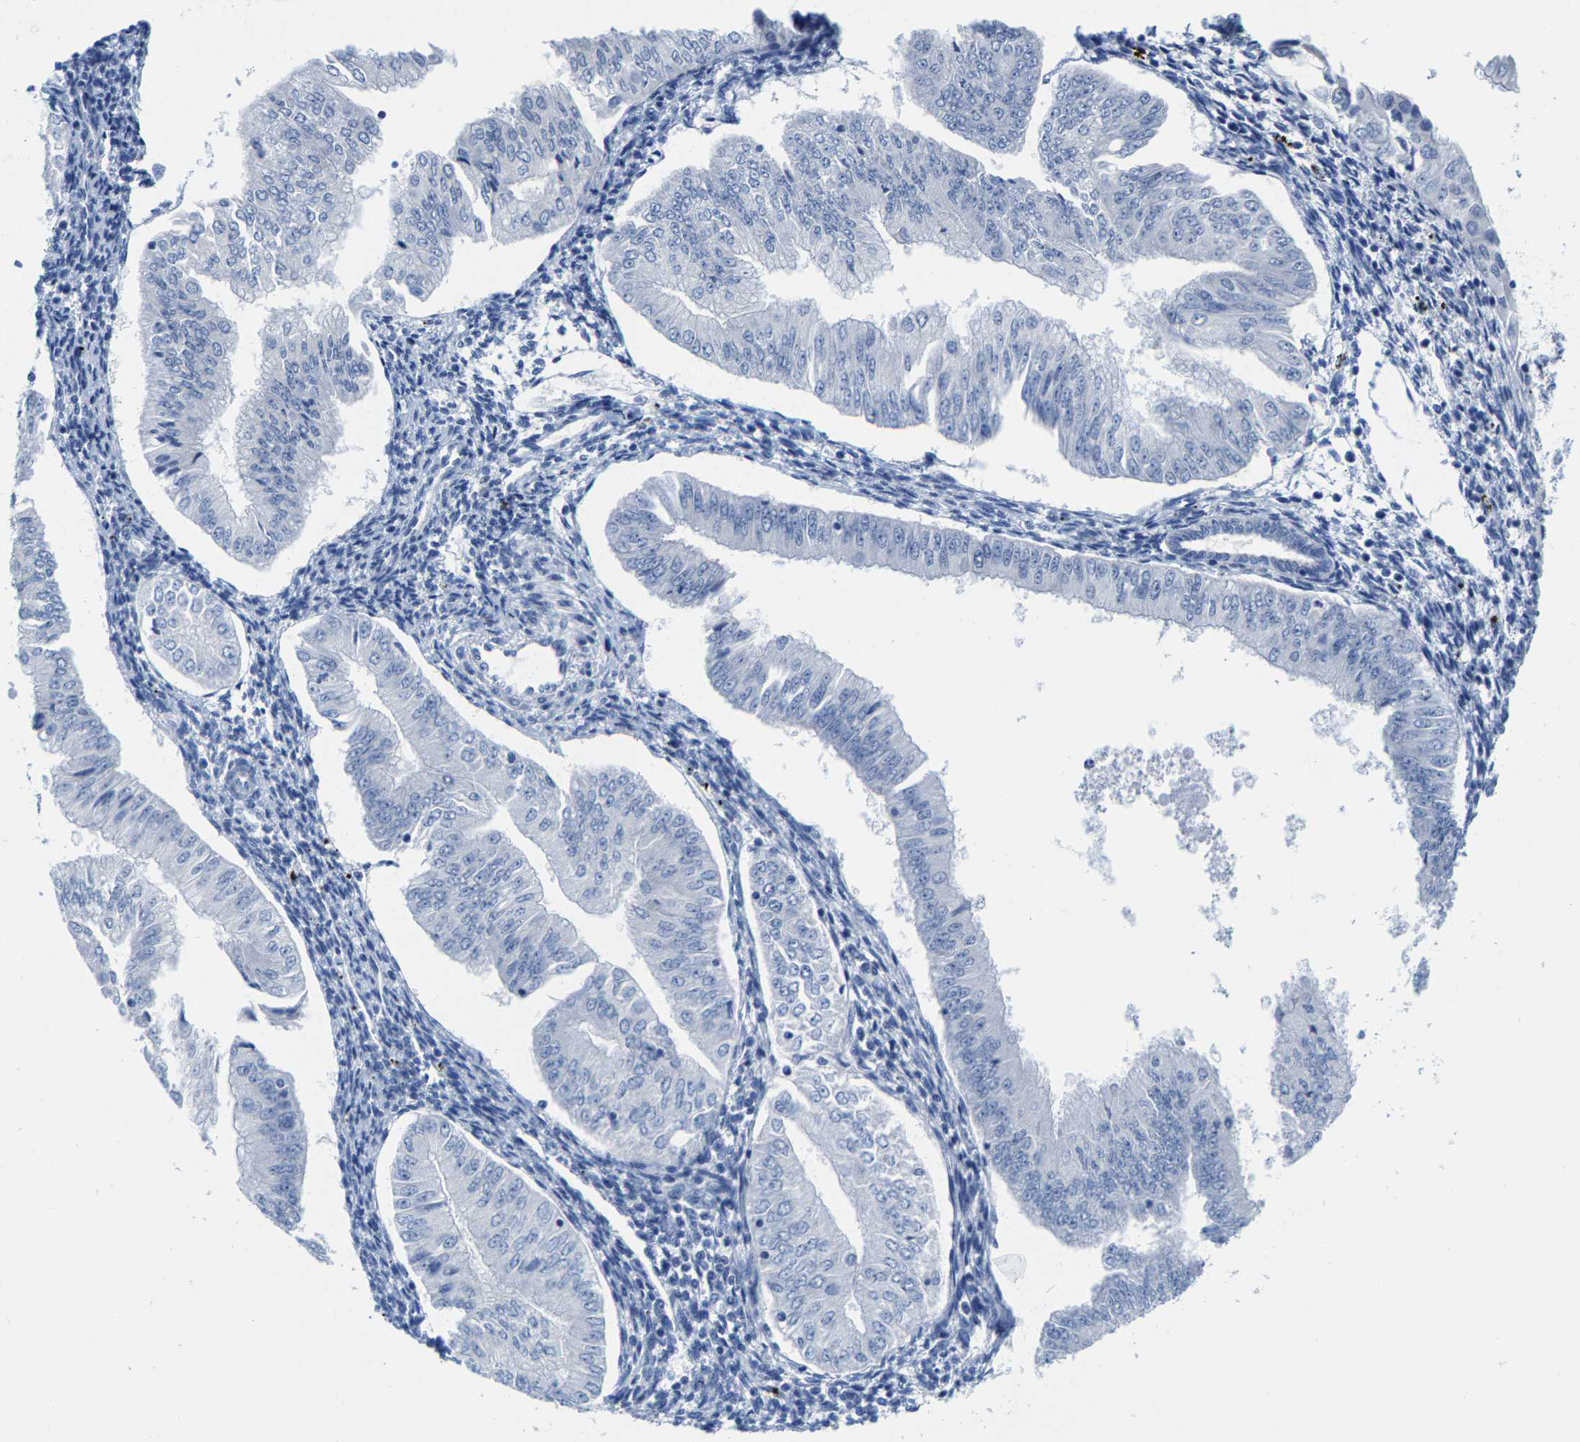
{"staining": {"intensity": "negative", "quantity": "none", "location": "none"}, "tissue": "endometrial cancer", "cell_type": "Tumor cells", "image_type": "cancer", "snomed": [{"axis": "morphology", "description": "Normal tissue, NOS"}, {"axis": "morphology", "description": "Adenocarcinoma, NOS"}, {"axis": "topography", "description": "Endometrium"}], "caption": "There is no significant positivity in tumor cells of endometrial adenocarcinoma. Brightfield microscopy of immunohistochemistry (IHC) stained with DAB (3,3'-diaminobenzidine) (brown) and hematoxylin (blue), captured at high magnification.", "gene": "KLHL1", "patient": {"sex": "female", "age": 53}}